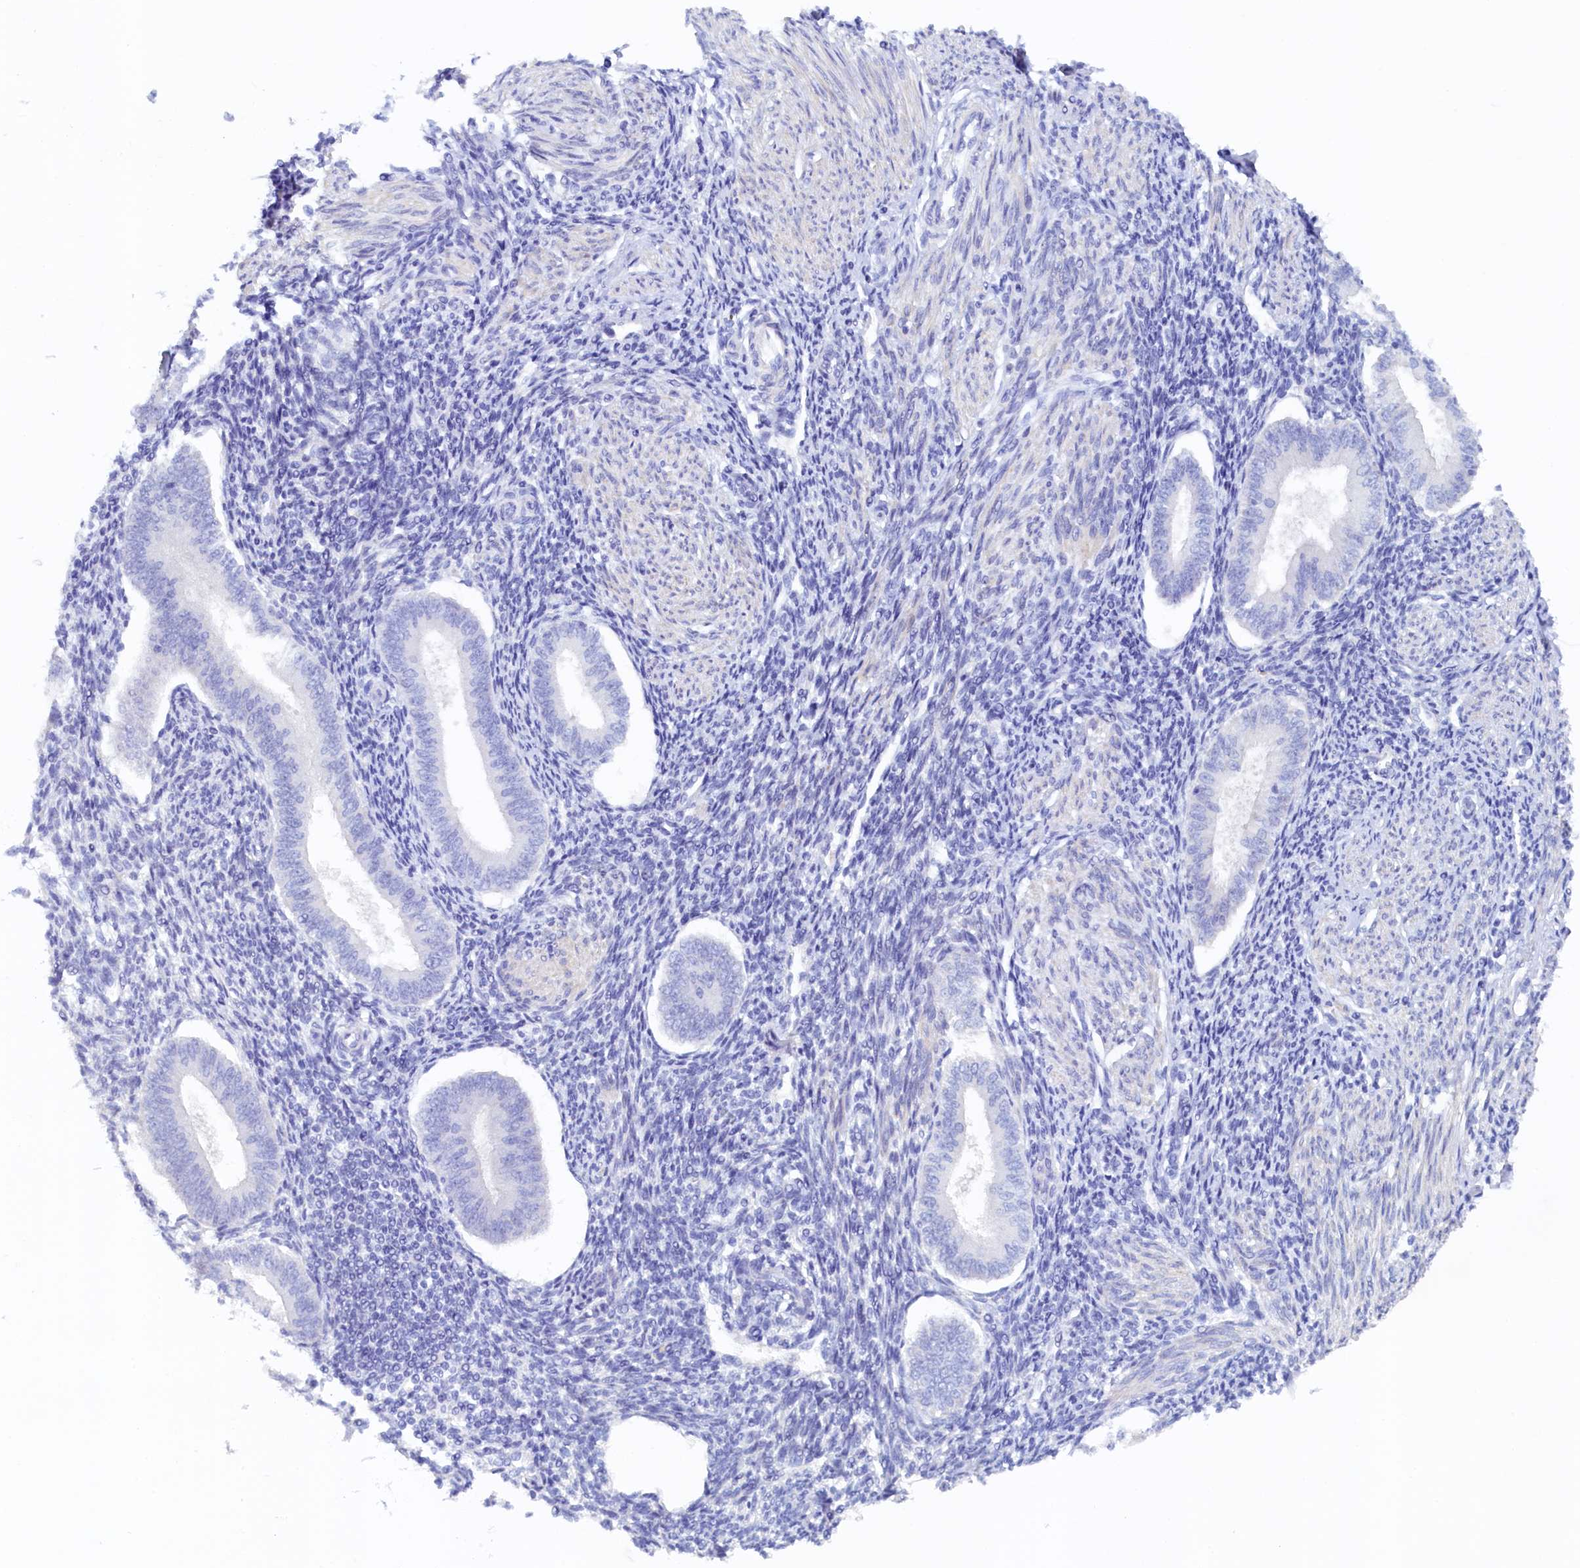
{"staining": {"intensity": "negative", "quantity": "none", "location": "none"}, "tissue": "endometrium", "cell_type": "Cells in endometrial stroma", "image_type": "normal", "snomed": [{"axis": "morphology", "description": "Normal tissue, NOS"}, {"axis": "topography", "description": "Uterus"}, {"axis": "topography", "description": "Endometrium"}], "caption": "This is an immunohistochemistry (IHC) image of unremarkable human endometrium. There is no expression in cells in endometrial stroma.", "gene": "DTD1", "patient": {"sex": "female", "age": 48}}